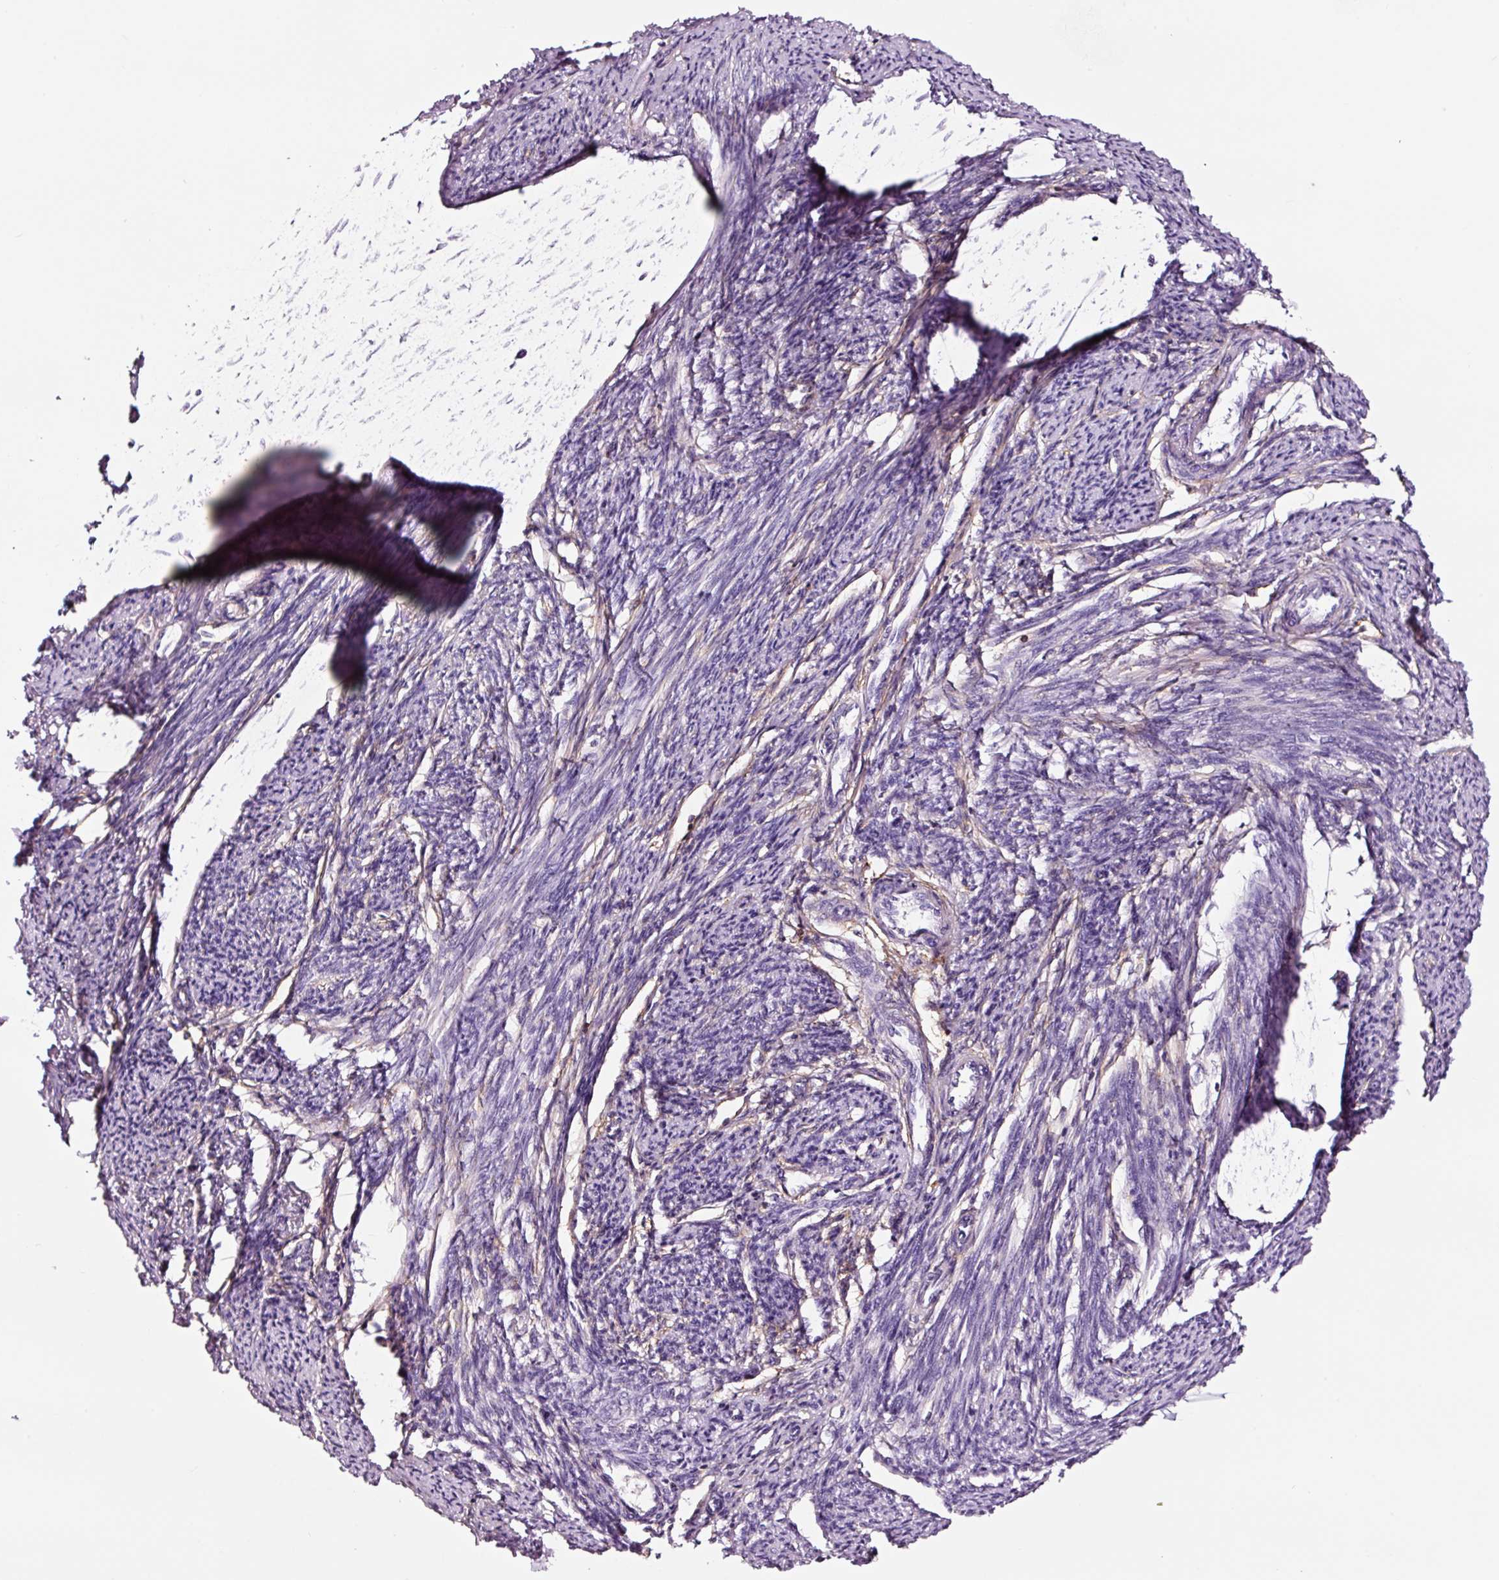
{"staining": {"intensity": "negative", "quantity": "none", "location": "none"}, "tissue": "smooth muscle", "cell_type": "Smooth muscle cells", "image_type": "normal", "snomed": [{"axis": "morphology", "description": "Normal tissue, NOS"}, {"axis": "topography", "description": "Smooth muscle"}, {"axis": "topography", "description": "Uterus"}], "caption": "The photomicrograph displays no staining of smooth muscle cells in normal smooth muscle. (Stains: DAB (3,3'-diaminobenzidine) immunohistochemistry with hematoxylin counter stain, Microscopy: brightfield microscopy at high magnification).", "gene": "ADD3", "patient": {"sex": "female", "age": 59}}